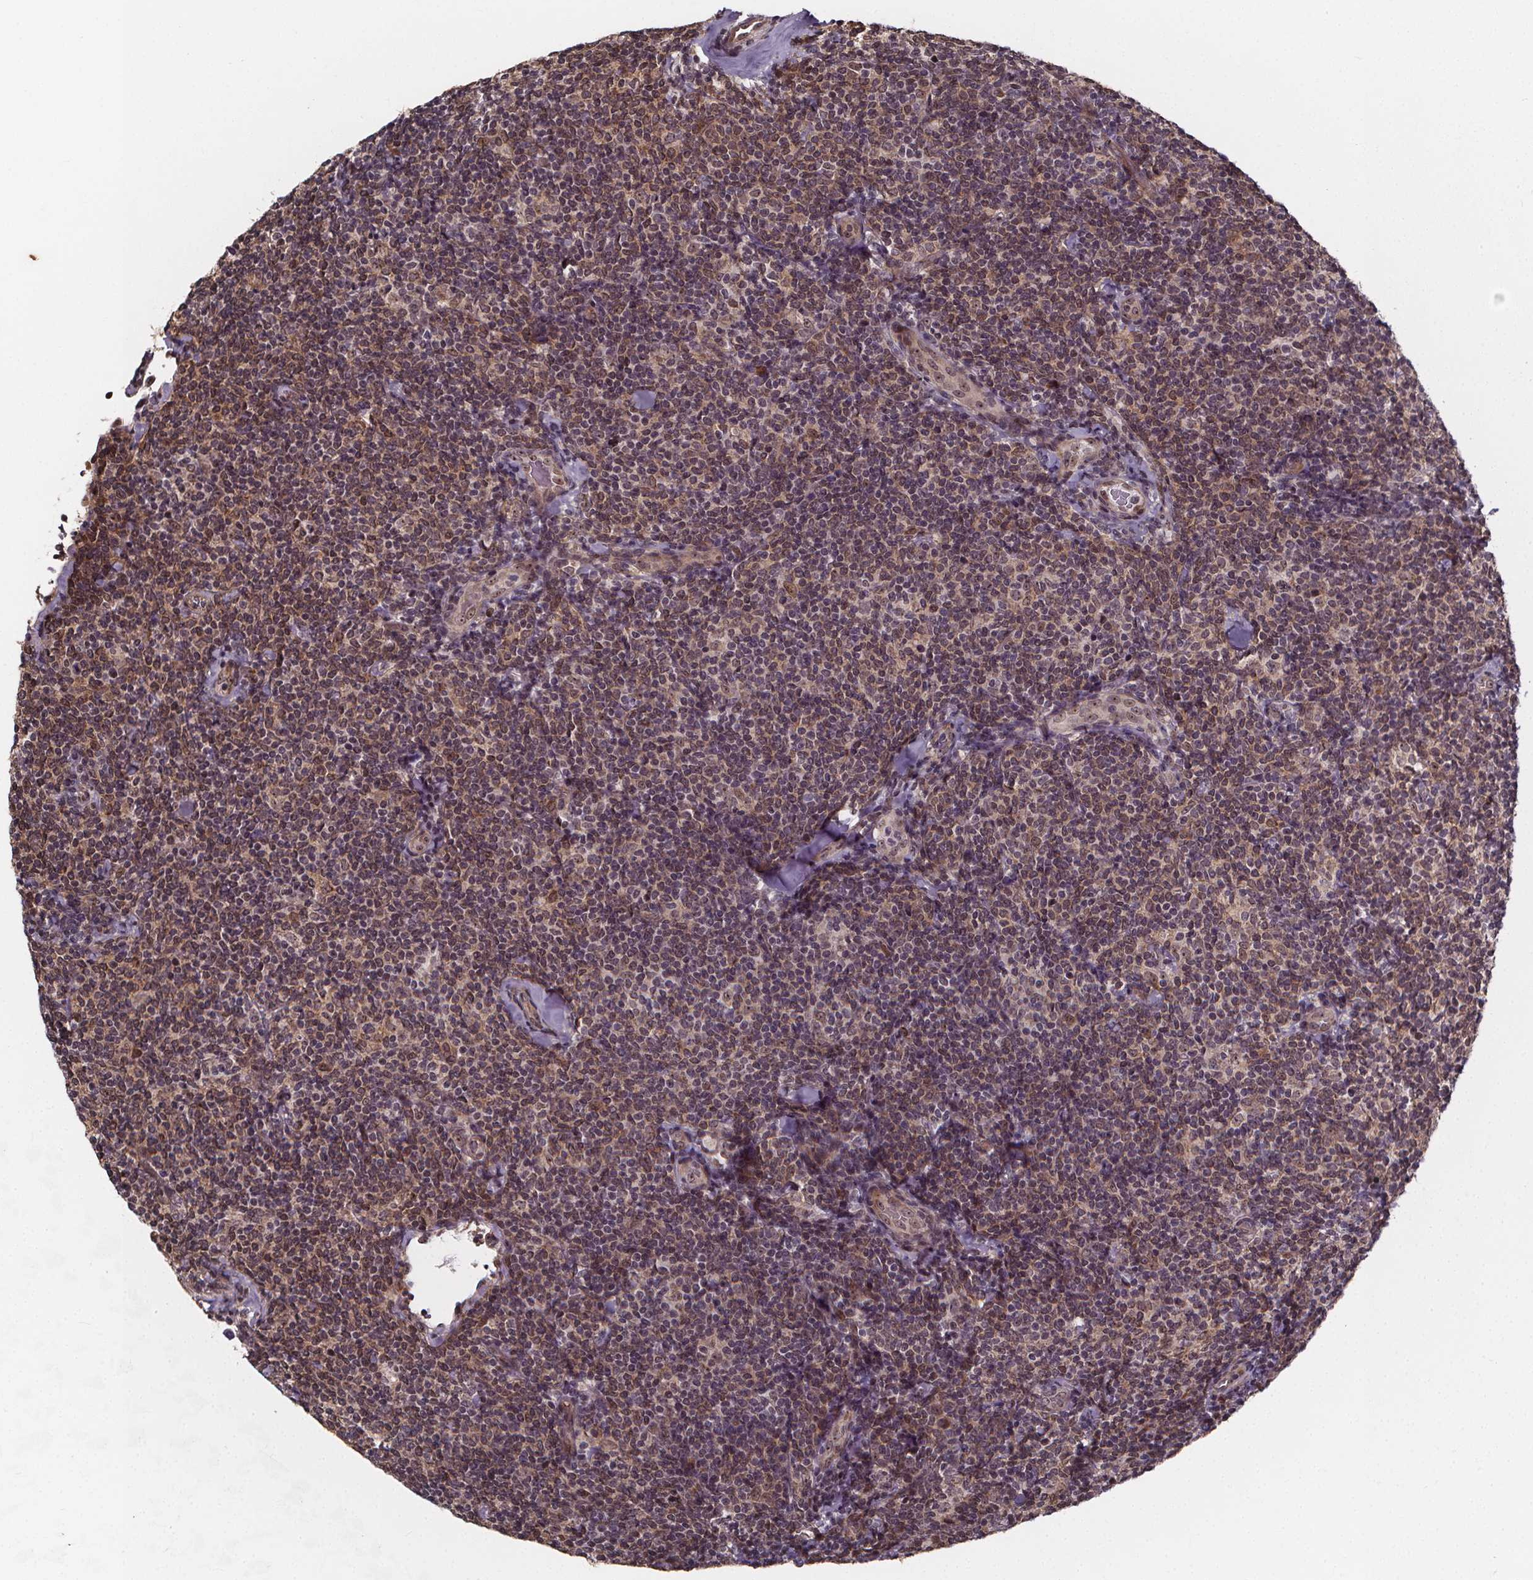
{"staining": {"intensity": "weak", "quantity": "<25%", "location": "cytoplasmic/membranous"}, "tissue": "lymphoma", "cell_type": "Tumor cells", "image_type": "cancer", "snomed": [{"axis": "morphology", "description": "Malignant lymphoma, non-Hodgkin's type, Low grade"}, {"axis": "topography", "description": "Lymph node"}], "caption": "An IHC image of low-grade malignant lymphoma, non-Hodgkin's type is shown. There is no staining in tumor cells of low-grade malignant lymphoma, non-Hodgkin's type. The staining is performed using DAB brown chromogen with nuclei counter-stained in using hematoxylin.", "gene": "DDIT3", "patient": {"sex": "female", "age": 56}}